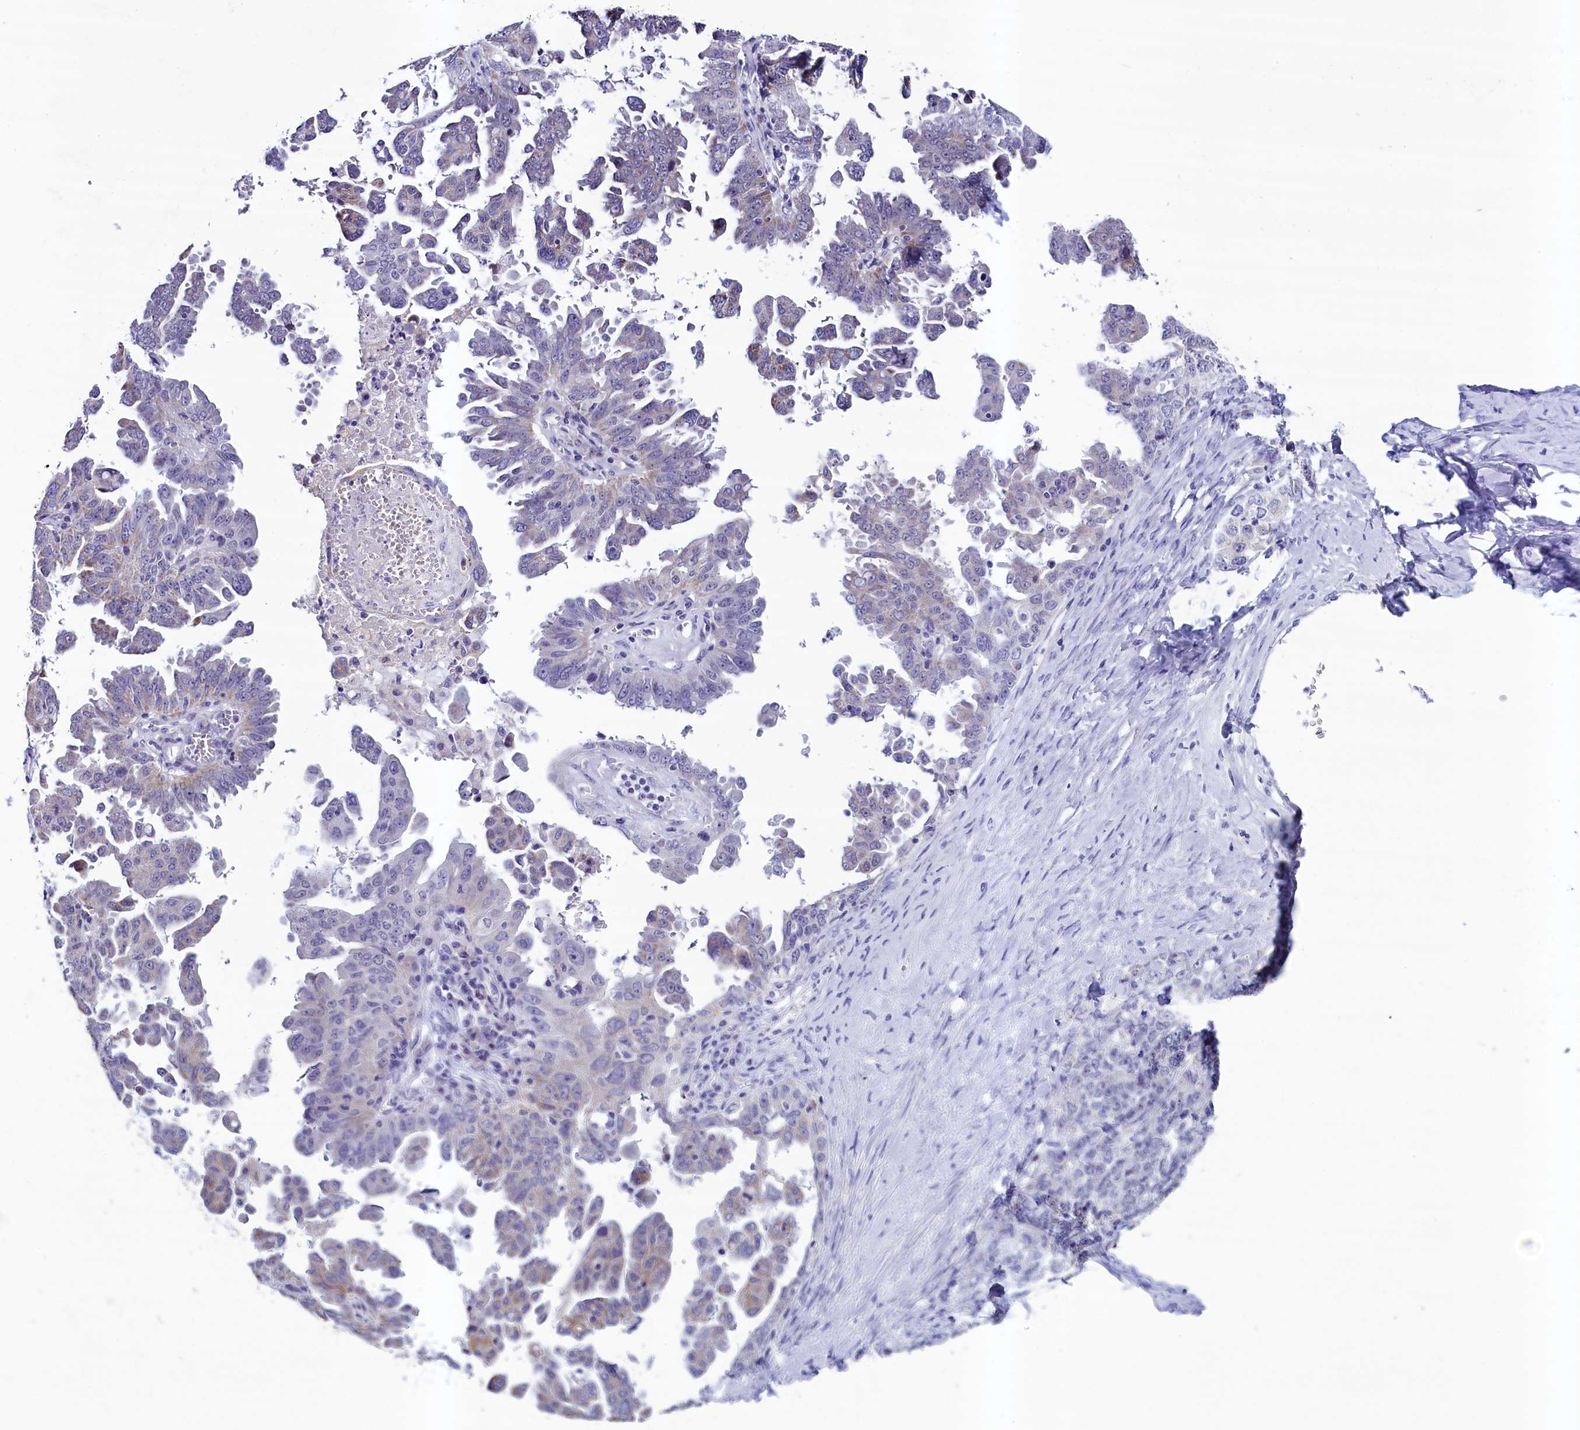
{"staining": {"intensity": "negative", "quantity": "none", "location": "none"}, "tissue": "ovarian cancer", "cell_type": "Tumor cells", "image_type": "cancer", "snomed": [{"axis": "morphology", "description": "Carcinoma, endometroid"}, {"axis": "topography", "description": "Ovary"}], "caption": "Ovarian cancer stained for a protein using immunohistochemistry shows no staining tumor cells.", "gene": "SCD5", "patient": {"sex": "female", "age": 62}}